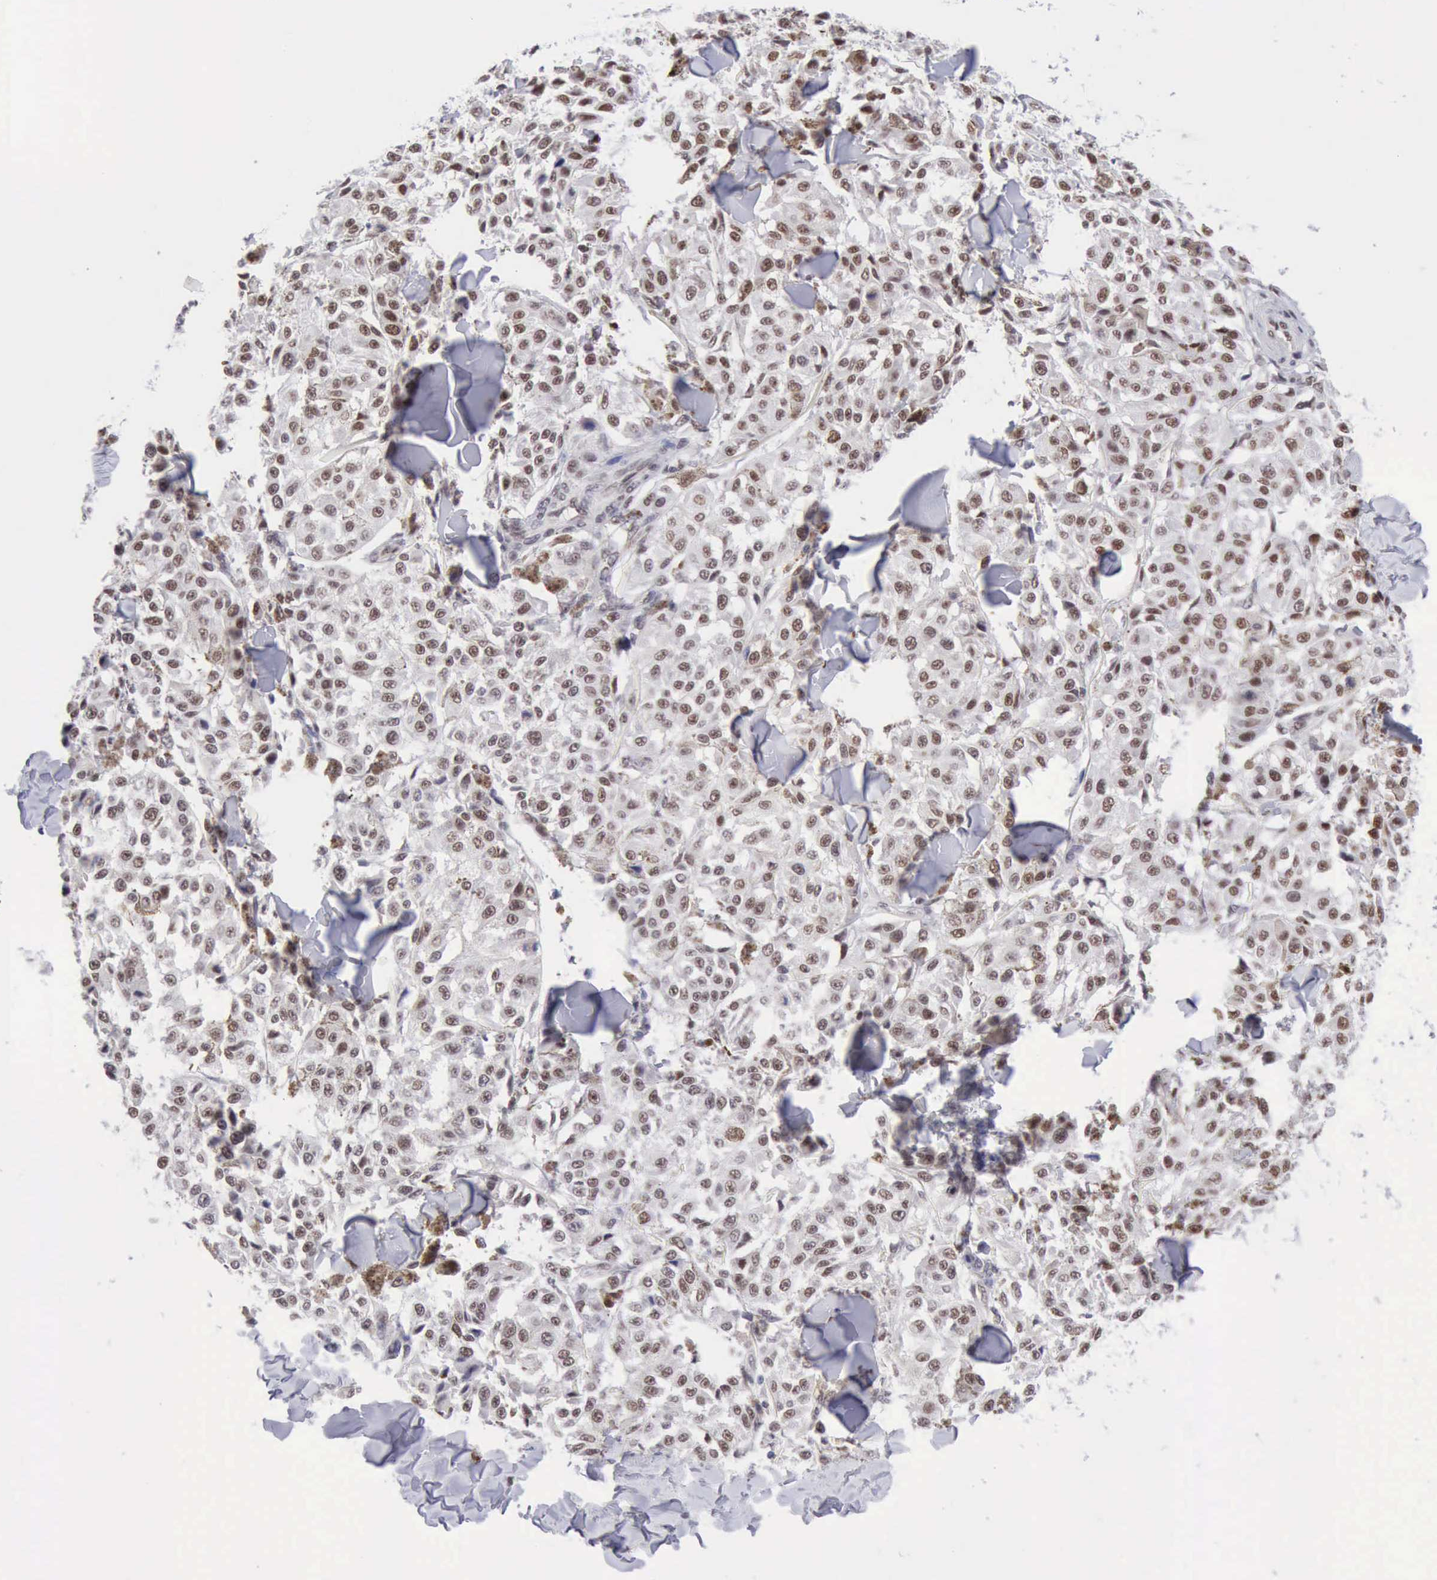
{"staining": {"intensity": "weak", "quantity": "25%-75%", "location": "nuclear"}, "tissue": "melanoma", "cell_type": "Tumor cells", "image_type": "cancer", "snomed": [{"axis": "morphology", "description": "Malignant melanoma, NOS"}, {"axis": "topography", "description": "Skin"}], "caption": "Immunohistochemistry photomicrograph of neoplastic tissue: human malignant melanoma stained using immunohistochemistry (IHC) exhibits low levels of weak protein expression localized specifically in the nuclear of tumor cells, appearing as a nuclear brown color.", "gene": "ERCC4", "patient": {"sex": "female", "age": 64}}